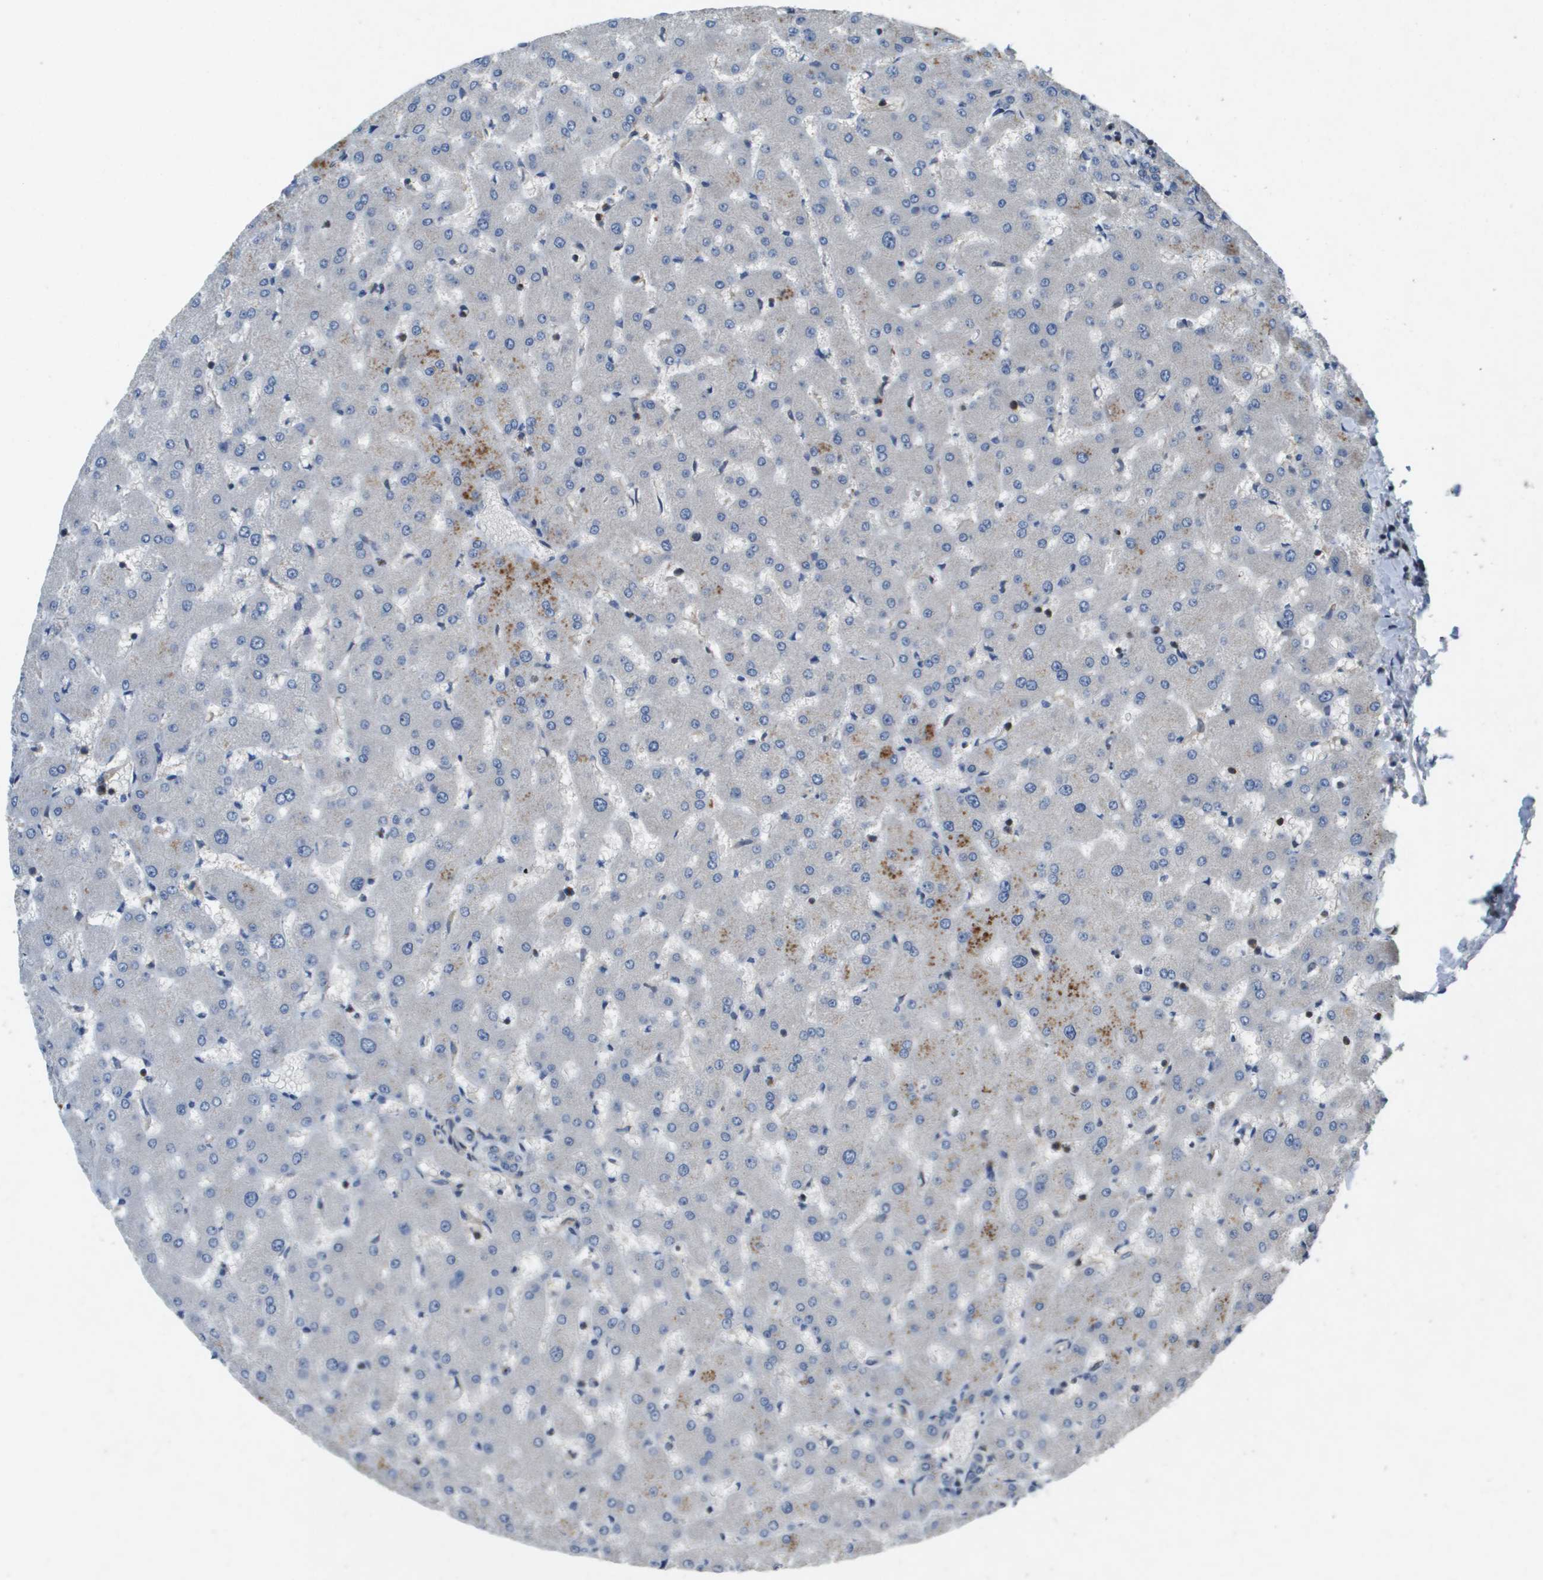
{"staining": {"intensity": "negative", "quantity": "none", "location": "none"}, "tissue": "liver", "cell_type": "Cholangiocytes", "image_type": "normal", "snomed": [{"axis": "morphology", "description": "Normal tissue, NOS"}, {"axis": "topography", "description": "Liver"}], "caption": "A high-resolution photomicrograph shows immunohistochemistry staining of unremarkable liver, which demonstrates no significant expression in cholangiocytes. (DAB immunohistochemistry (IHC), high magnification).", "gene": "SCN4B", "patient": {"sex": "female", "age": 63}}